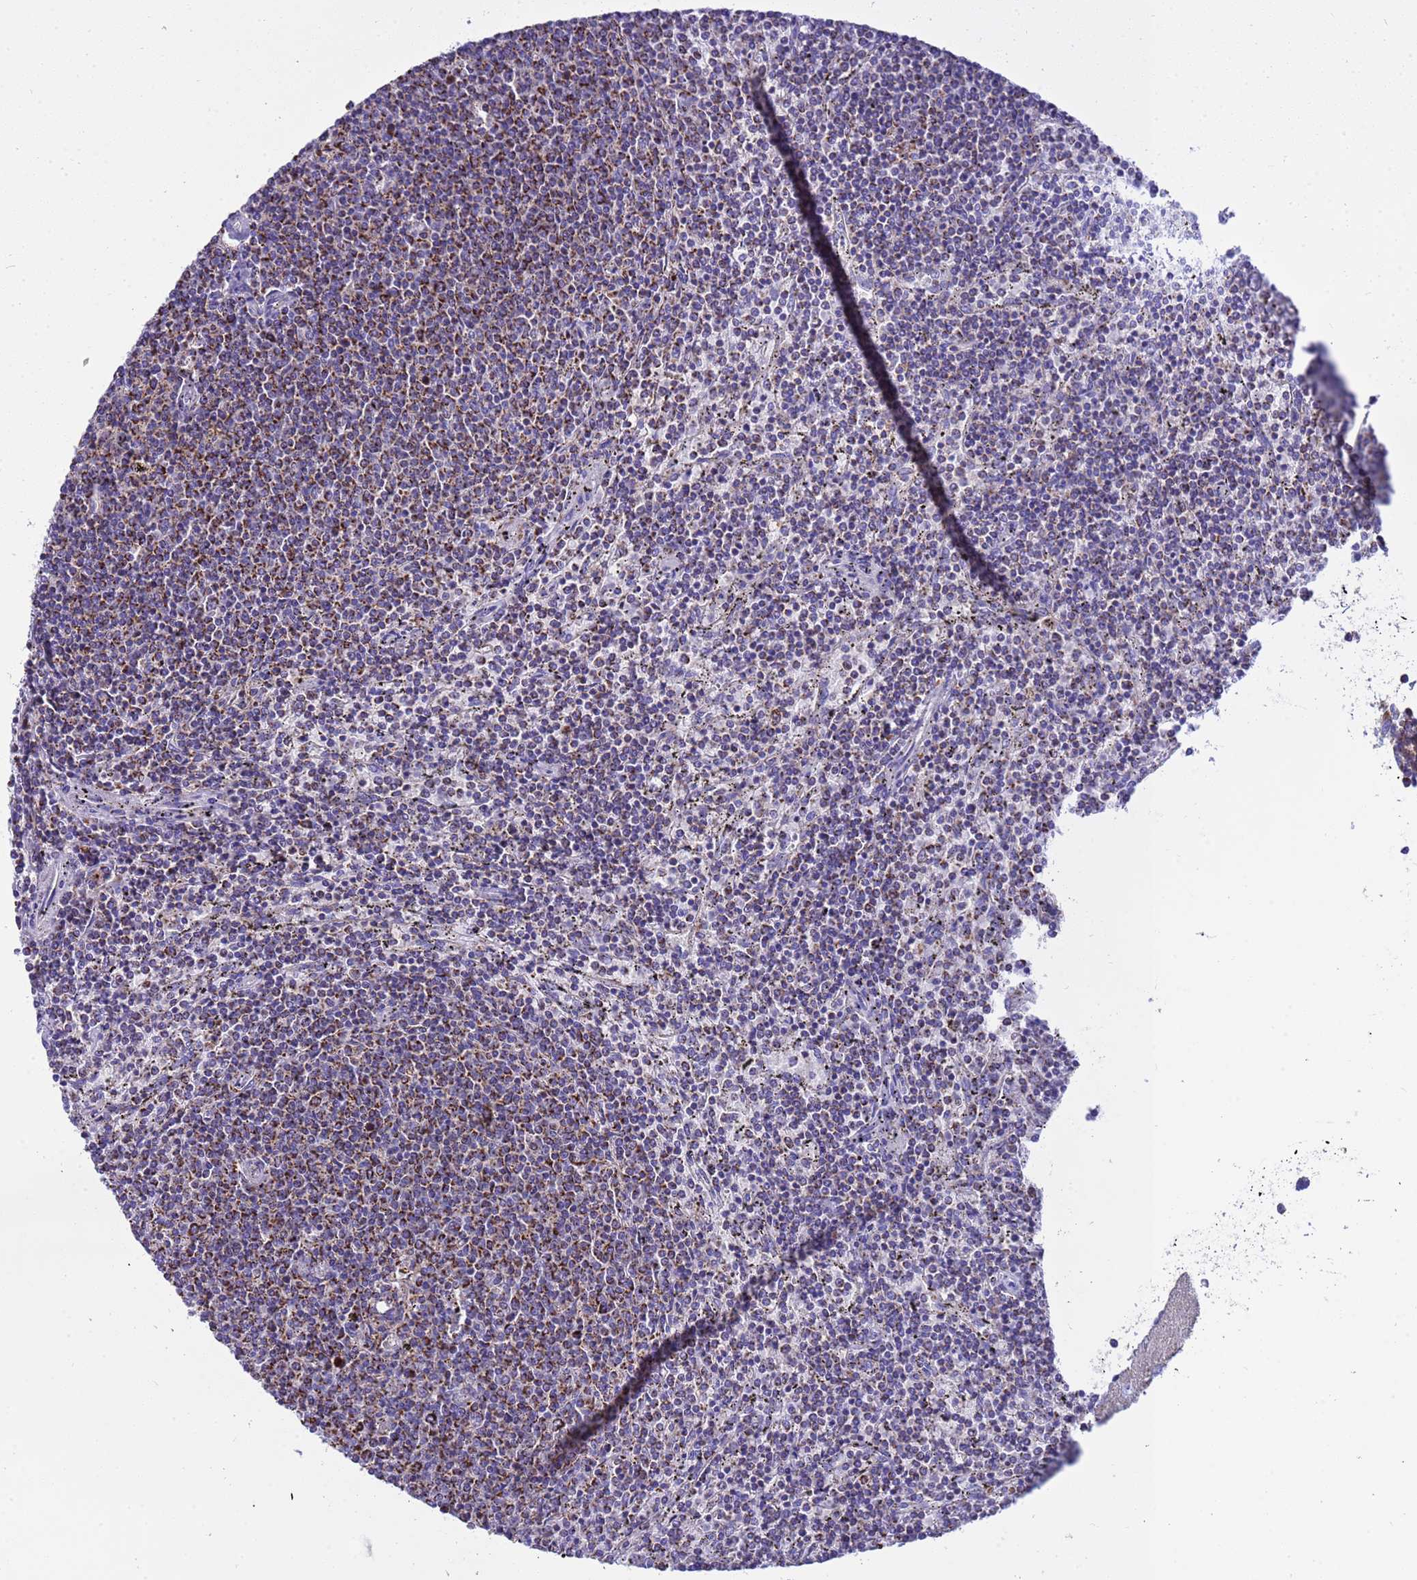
{"staining": {"intensity": "strong", "quantity": "25%-75%", "location": "cytoplasmic/membranous"}, "tissue": "lymphoma", "cell_type": "Tumor cells", "image_type": "cancer", "snomed": [{"axis": "morphology", "description": "Malignant lymphoma, non-Hodgkin's type, Low grade"}, {"axis": "topography", "description": "Spleen"}], "caption": "Immunohistochemical staining of malignant lymphoma, non-Hodgkin's type (low-grade) reveals strong cytoplasmic/membranous protein staining in about 25%-75% of tumor cells.", "gene": "RNF165", "patient": {"sex": "female", "age": 50}}